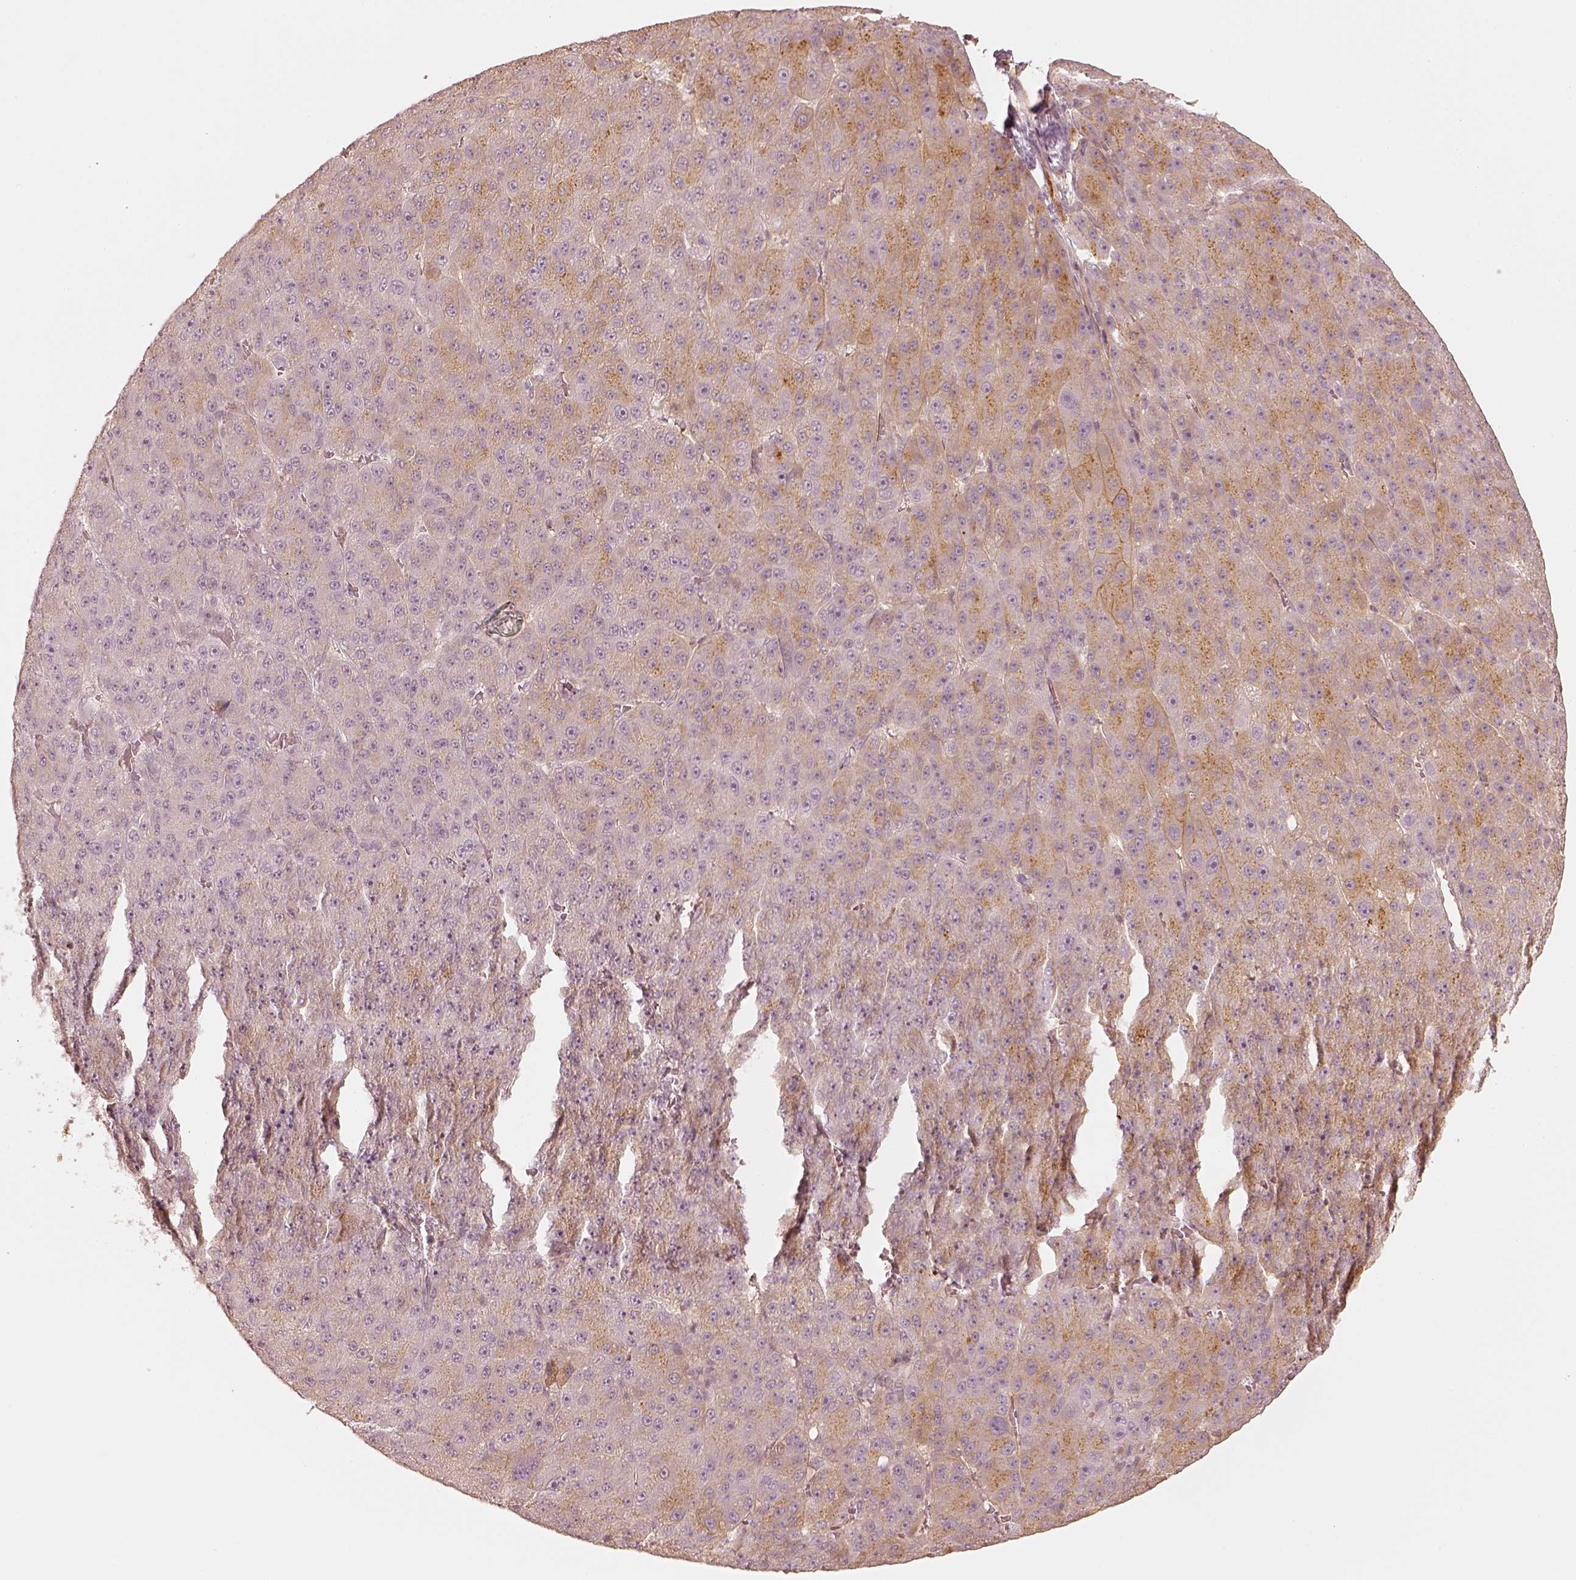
{"staining": {"intensity": "moderate", "quantity": "<25%", "location": "cytoplasmic/membranous"}, "tissue": "liver cancer", "cell_type": "Tumor cells", "image_type": "cancer", "snomed": [{"axis": "morphology", "description": "Carcinoma, Hepatocellular, NOS"}, {"axis": "topography", "description": "Liver"}], "caption": "Protein expression analysis of human liver cancer reveals moderate cytoplasmic/membranous expression in about <25% of tumor cells.", "gene": "GORASP2", "patient": {"sex": "male", "age": 67}}